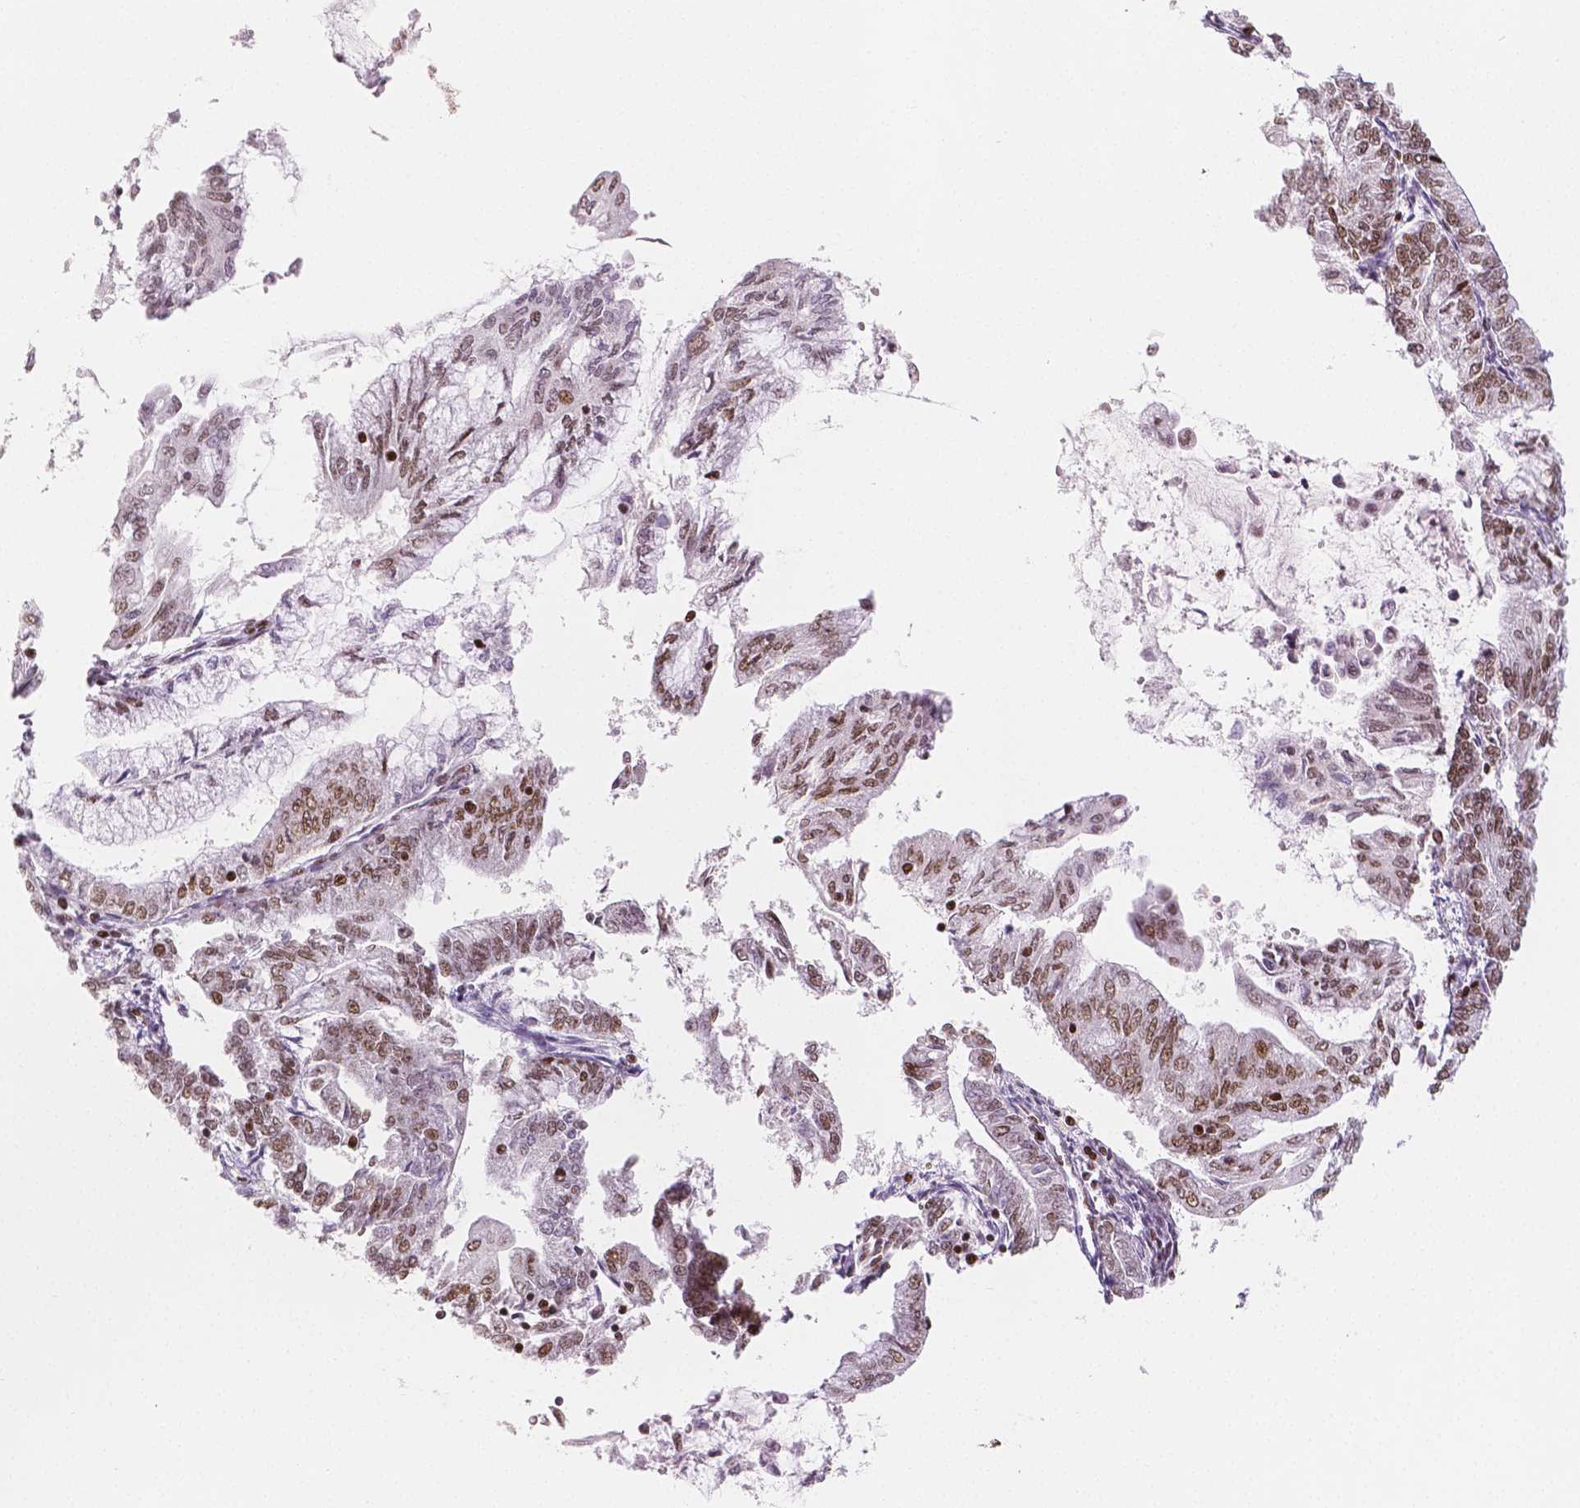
{"staining": {"intensity": "moderate", "quantity": "25%-75%", "location": "nuclear"}, "tissue": "endometrial cancer", "cell_type": "Tumor cells", "image_type": "cancer", "snomed": [{"axis": "morphology", "description": "Adenocarcinoma, NOS"}, {"axis": "topography", "description": "Endometrium"}], "caption": "Protein expression analysis of endometrial cancer (adenocarcinoma) shows moderate nuclear staining in about 25%-75% of tumor cells.", "gene": "HDAC1", "patient": {"sex": "female", "age": 55}}